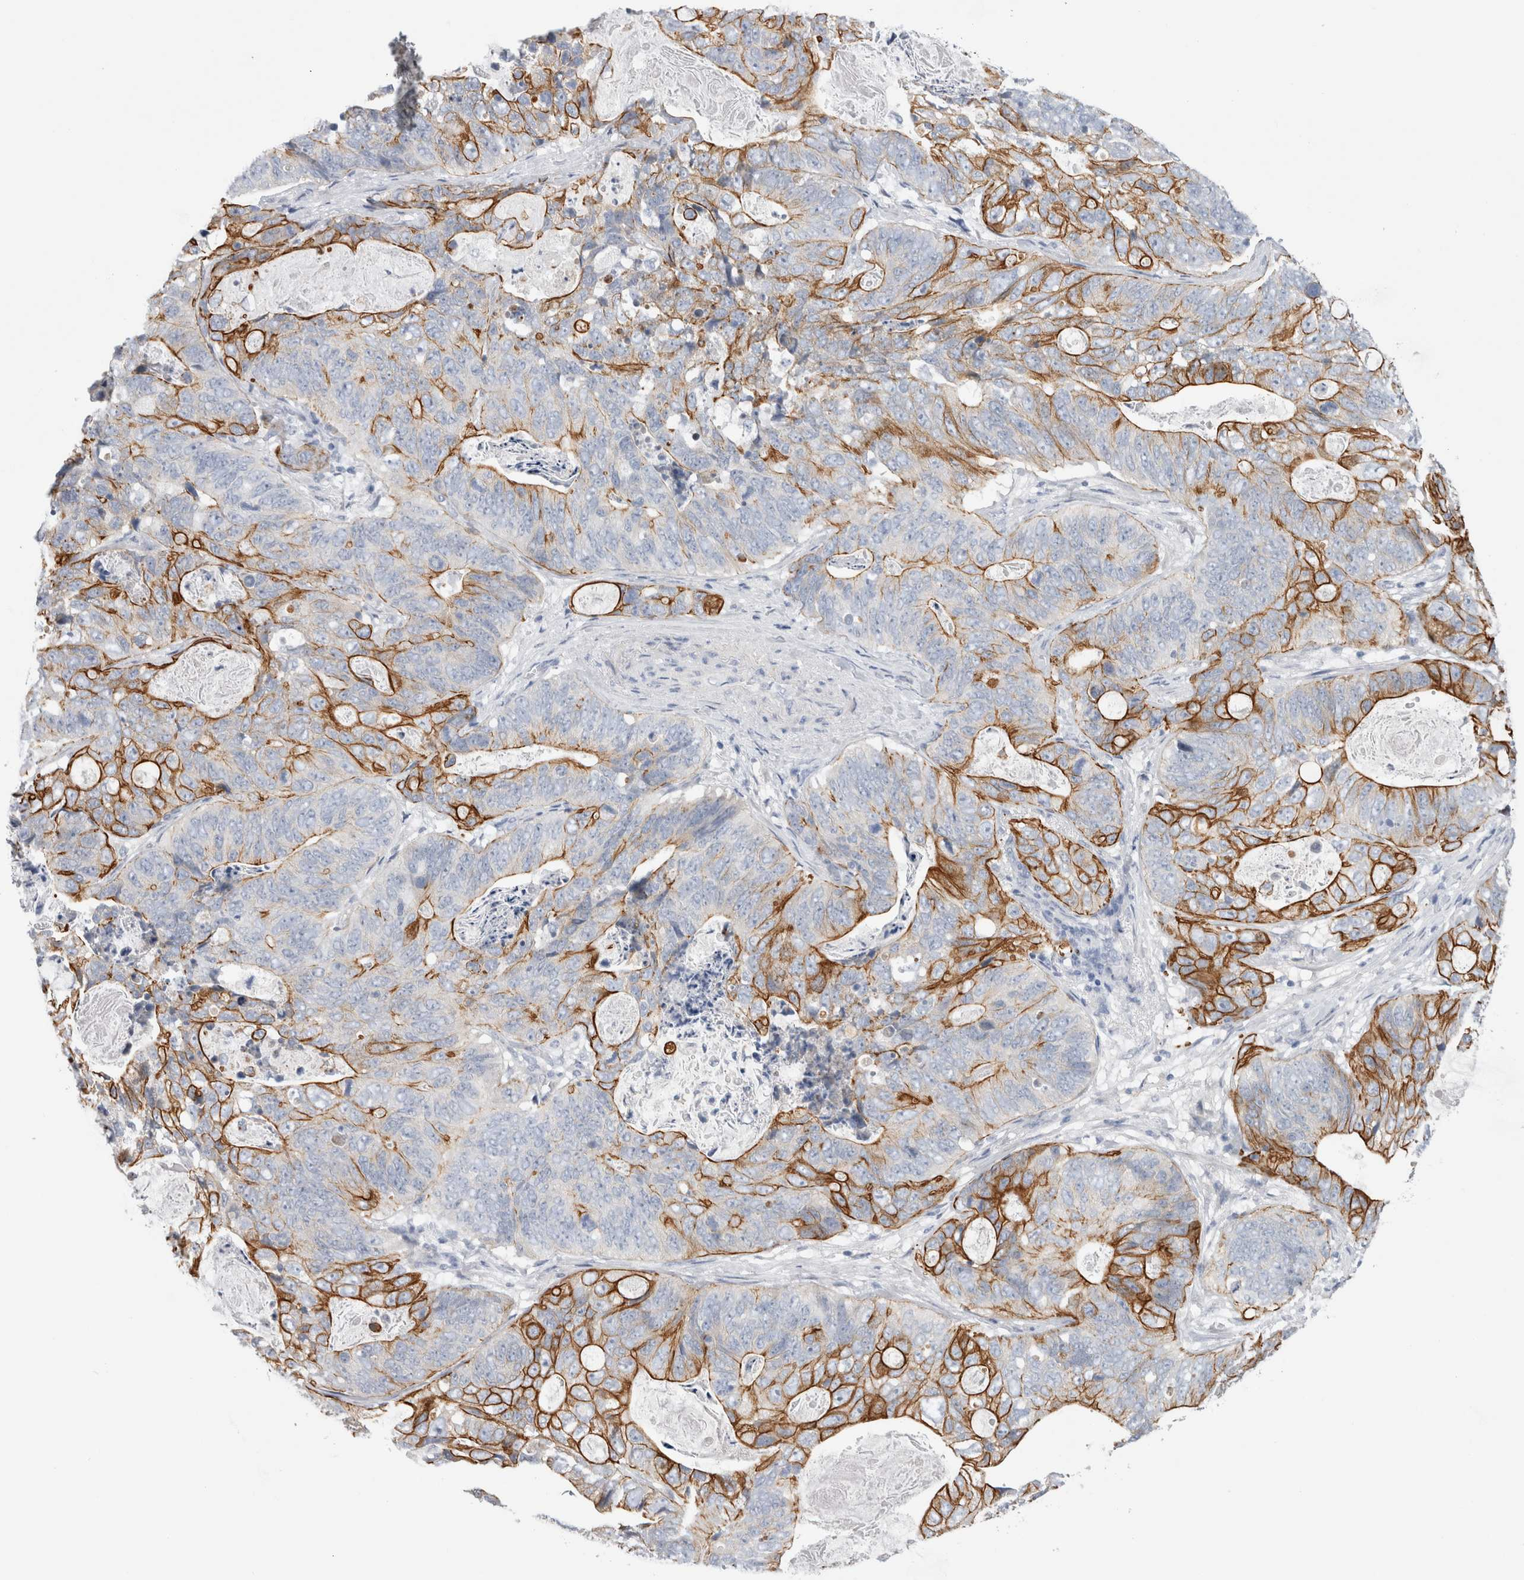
{"staining": {"intensity": "strong", "quantity": "25%-75%", "location": "cytoplasmic/membranous"}, "tissue": "stomach cancer", "cell_type": "Tumor cells", "image_type": "cancer", "snomed": [{"axis": "morphology", "description": "Normal tissue, NOS"}, {"axis": "morphology", "description": "Adenocarcinoma, NOS"}, {"axis": "topography", "description": "Stomach"}], "caption": "Human stomach adenocarcinoma stained with a protein marker reveals strong staining in tumor cells.", "gene": "SLC20A2", "patient": {"sex": "female", "age": 89}}